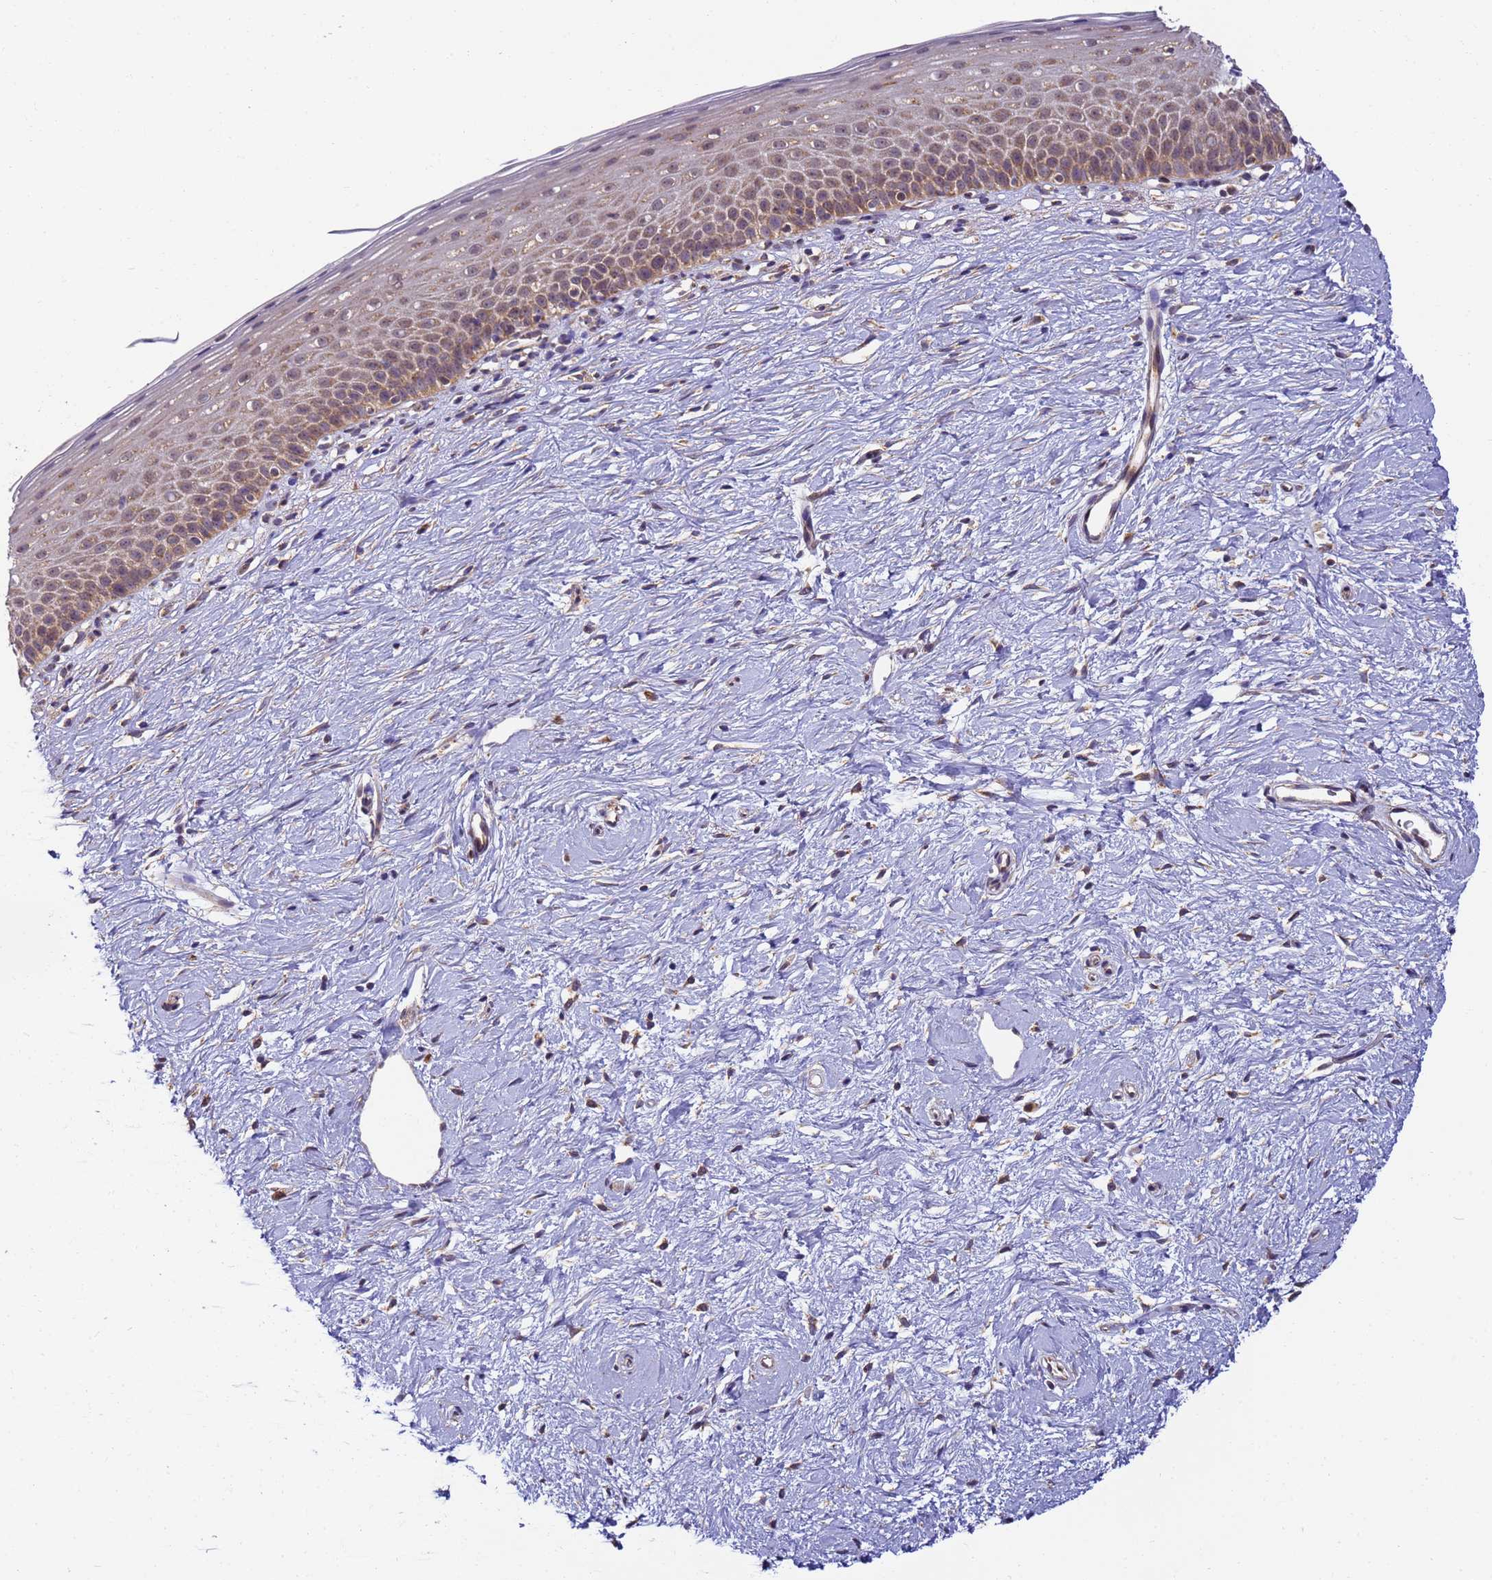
{"staining": {"intensity": "moderate", "quantity": ">75%", "location": "cytoplasmic/membranous"}, "tissue": "cervix", "cell_type": "Glandular cells", "image_type": "normal", "snomed": [{"axis": "morphology", "description": "Normal tissue, NOS"}, {"axis": "topography", "description": "Cervix"}], "caption": "This is a histology image of immunohistochemistry staining of unremarkable cervix, which shows moderate positivity in the cytoplasmic/membranous of glandular cells.", "gene": "RAPGEF3", "patient": {"sex": "female", "age": 57}}